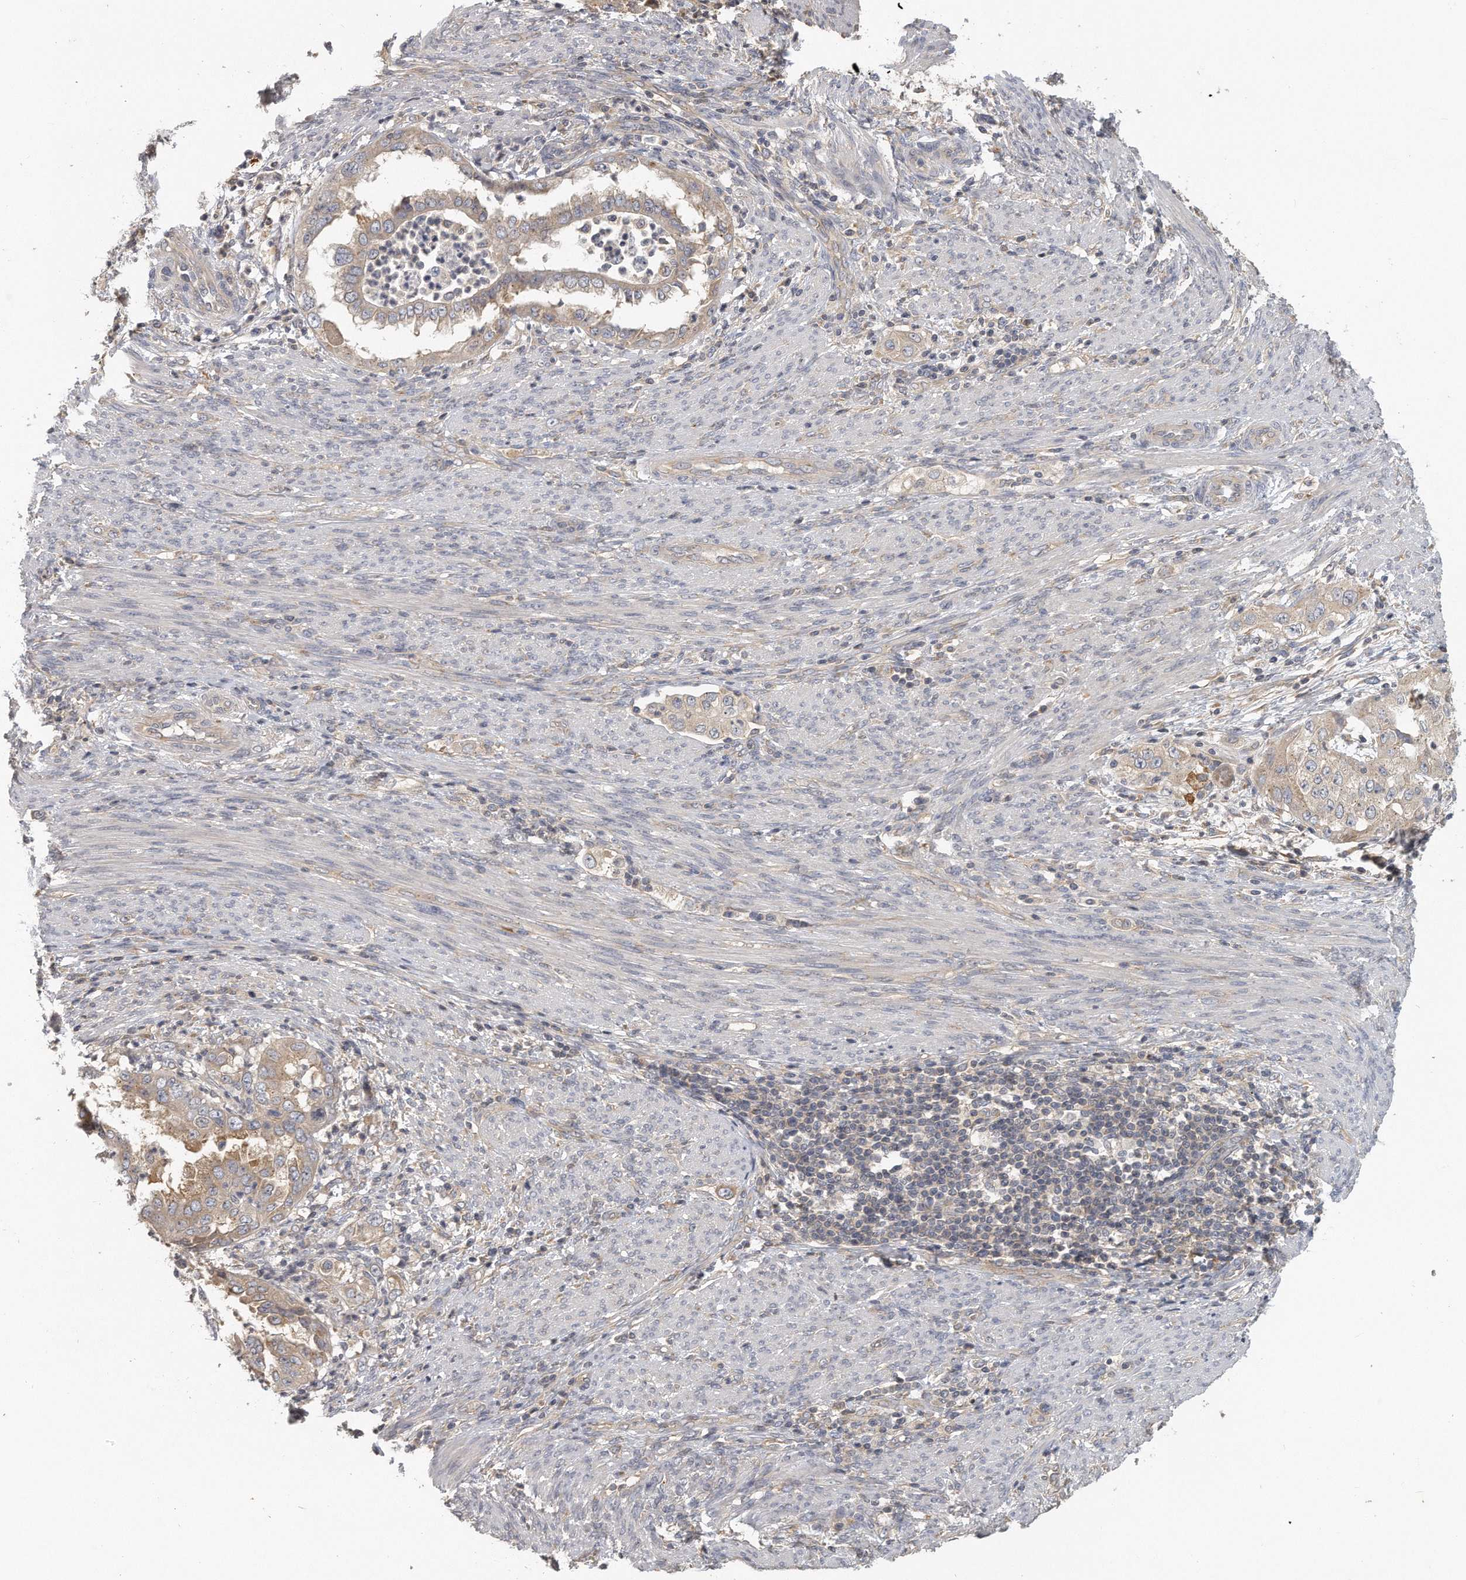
{"staining": {"intensity": "weak", "quantity": "25%-75%", "location": "cytoplasmic/membranous"}, "tissue": "endometrial cancer", "cell_type": "Tumor cells", "image_type": "cancer", "snomed": [{"axis": "morphology", "description": "Adenocarcinoma, NOS"}, {"axis": "topography", "description": "Endometrium"}], "caption": "This micrograph reveals endometrial cancer (adenocarcinoma) stained with IHC to label a protein in brown. The cytoplasmic/membranous of tumor cells show weak positivity for the protein. Nuclei are counter-stained blue.", "gene": "TRAPPC14", "patient": {"sex": "female", "age": 85}}